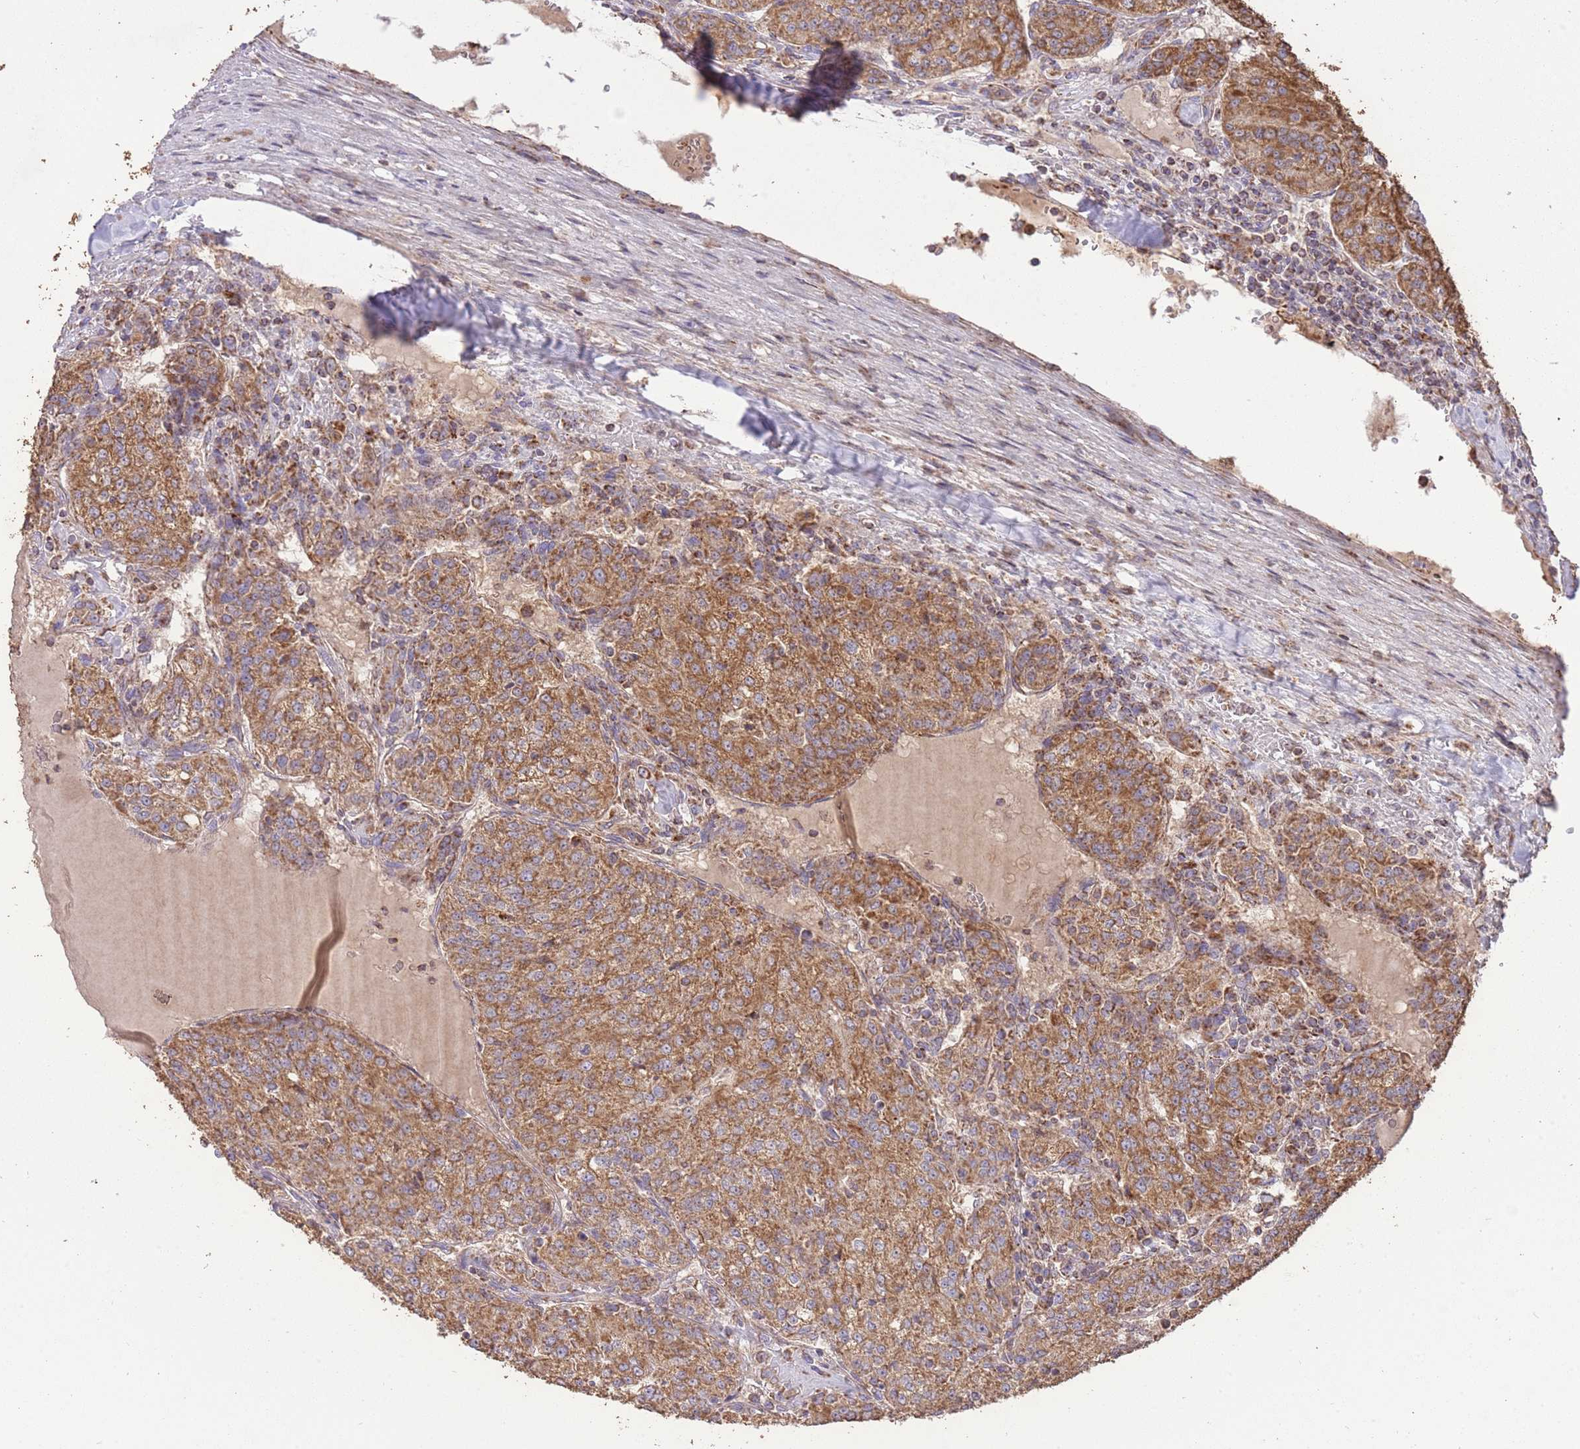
{"staining": {"intensity": "moderate", "quantity": ">75%", "location": "cytoplasmic/membranous"}, "tissue": "renal cancer", "cell_type": "Tumor cells", "image_type": "cancer", "snomed": [{"axis": "morphology", "description": "Adenocarcinoma, NOS"}, {"axis": "topography", "description": "Kidney"}], "caption": "Protein expression analysis of adenocarcinoma (renal) shows moderate cytoplasmic/membranous positivity in about >75% of tumor cells.", "gene": "PREP", "patient": {"sex": "female", "age": 63}}